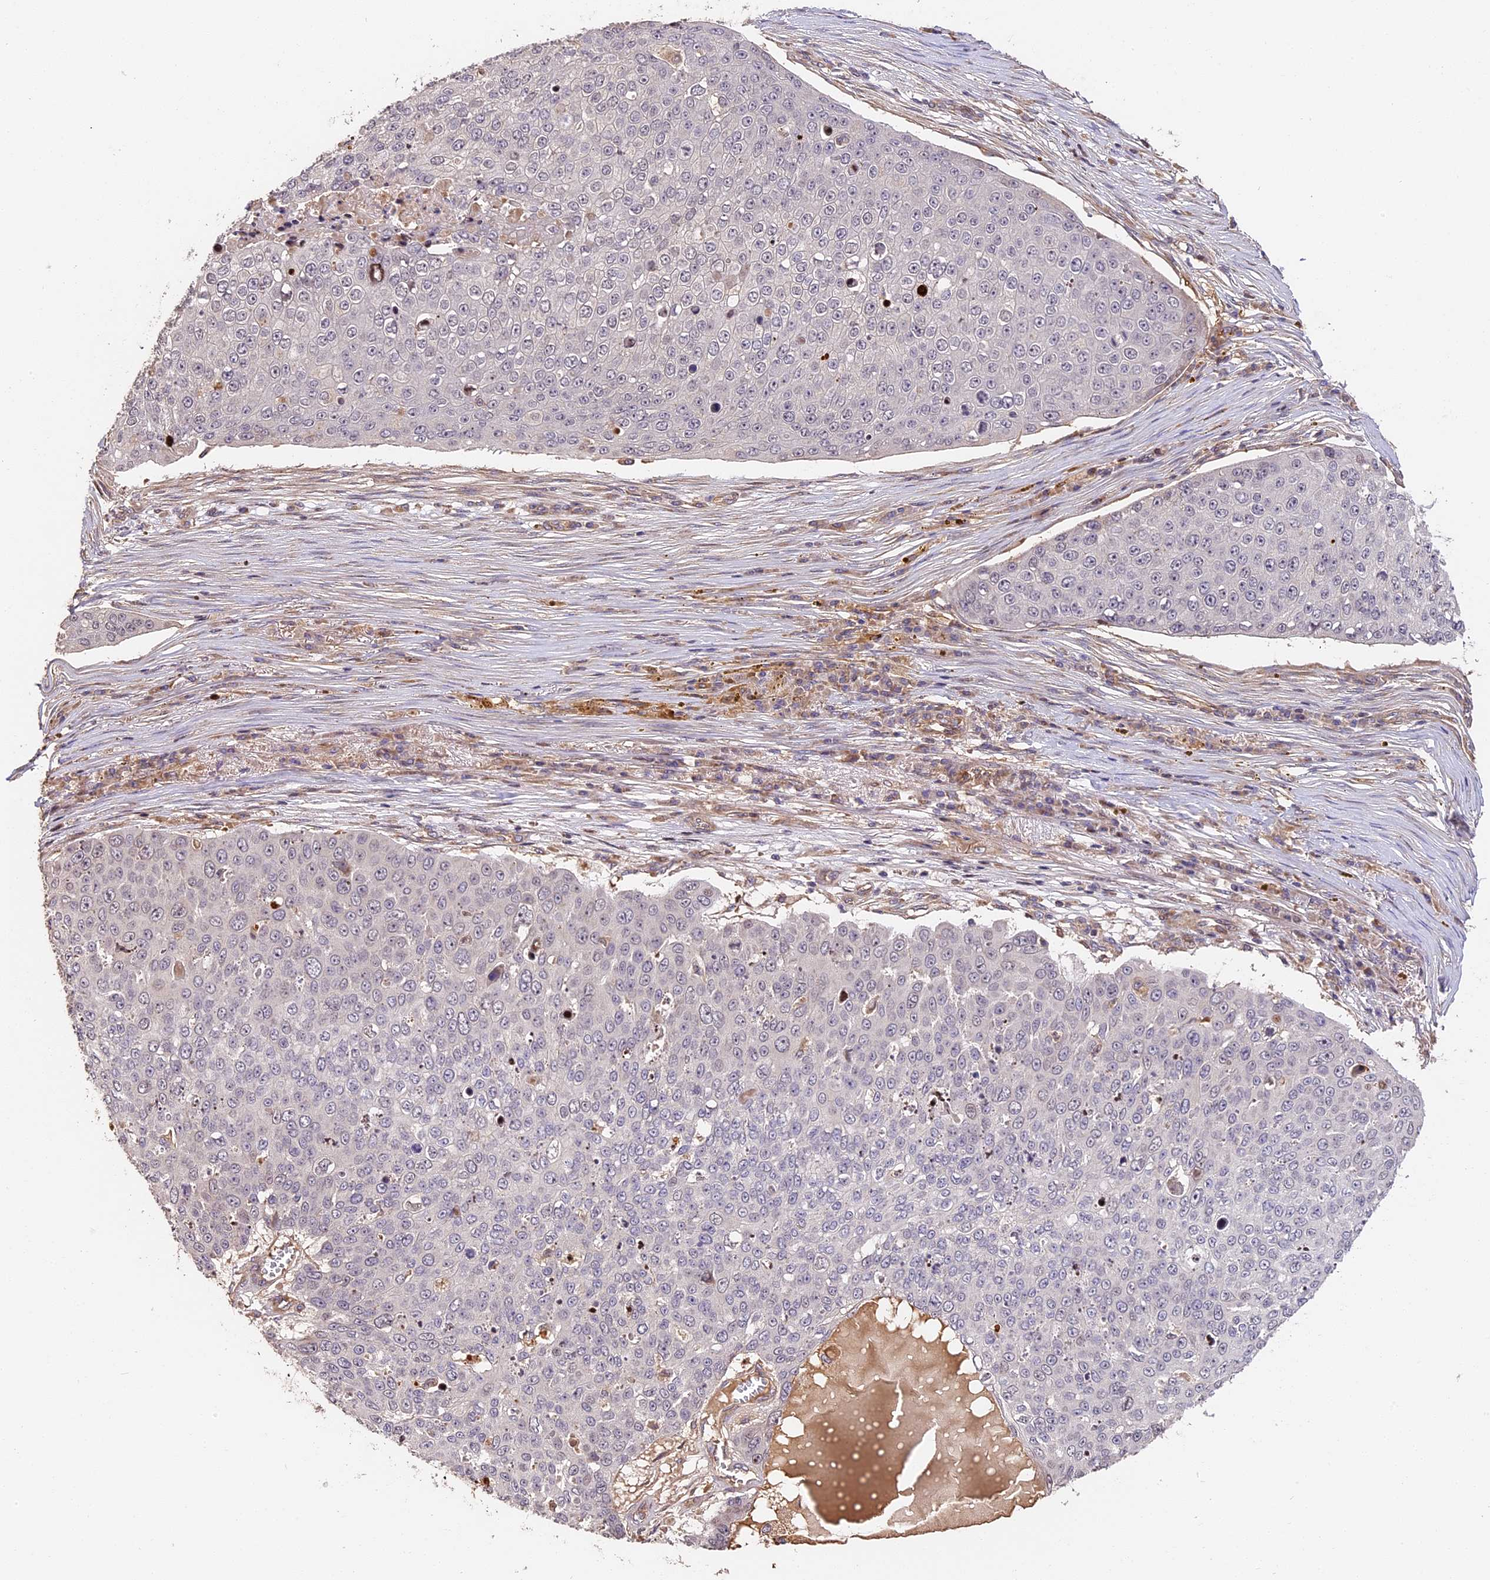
{"staining": {"intensity": "negative", "quantity": "none", "location": "none"}, "tissue": "skin cancer", "cell_type": "Tumor cells", "image_type": "cancer", "snomed": [{"axis": "morphology", "description": "Squamous cell carcinoma, NOS"}, {"axis": "topography", "description": "Skin"}], "caption": "Immunohistochemical staining of human skin squamous cell carcinoma displays no significant staining in tumor cells. Brightfield microscopy of immunohistochemistry (IHC) stained with DAB (brown) and hematoxylin (blue), captured at high magnification.", "gene": "ARHGAP17", "patient": {"sex": "male", "age": 71}}